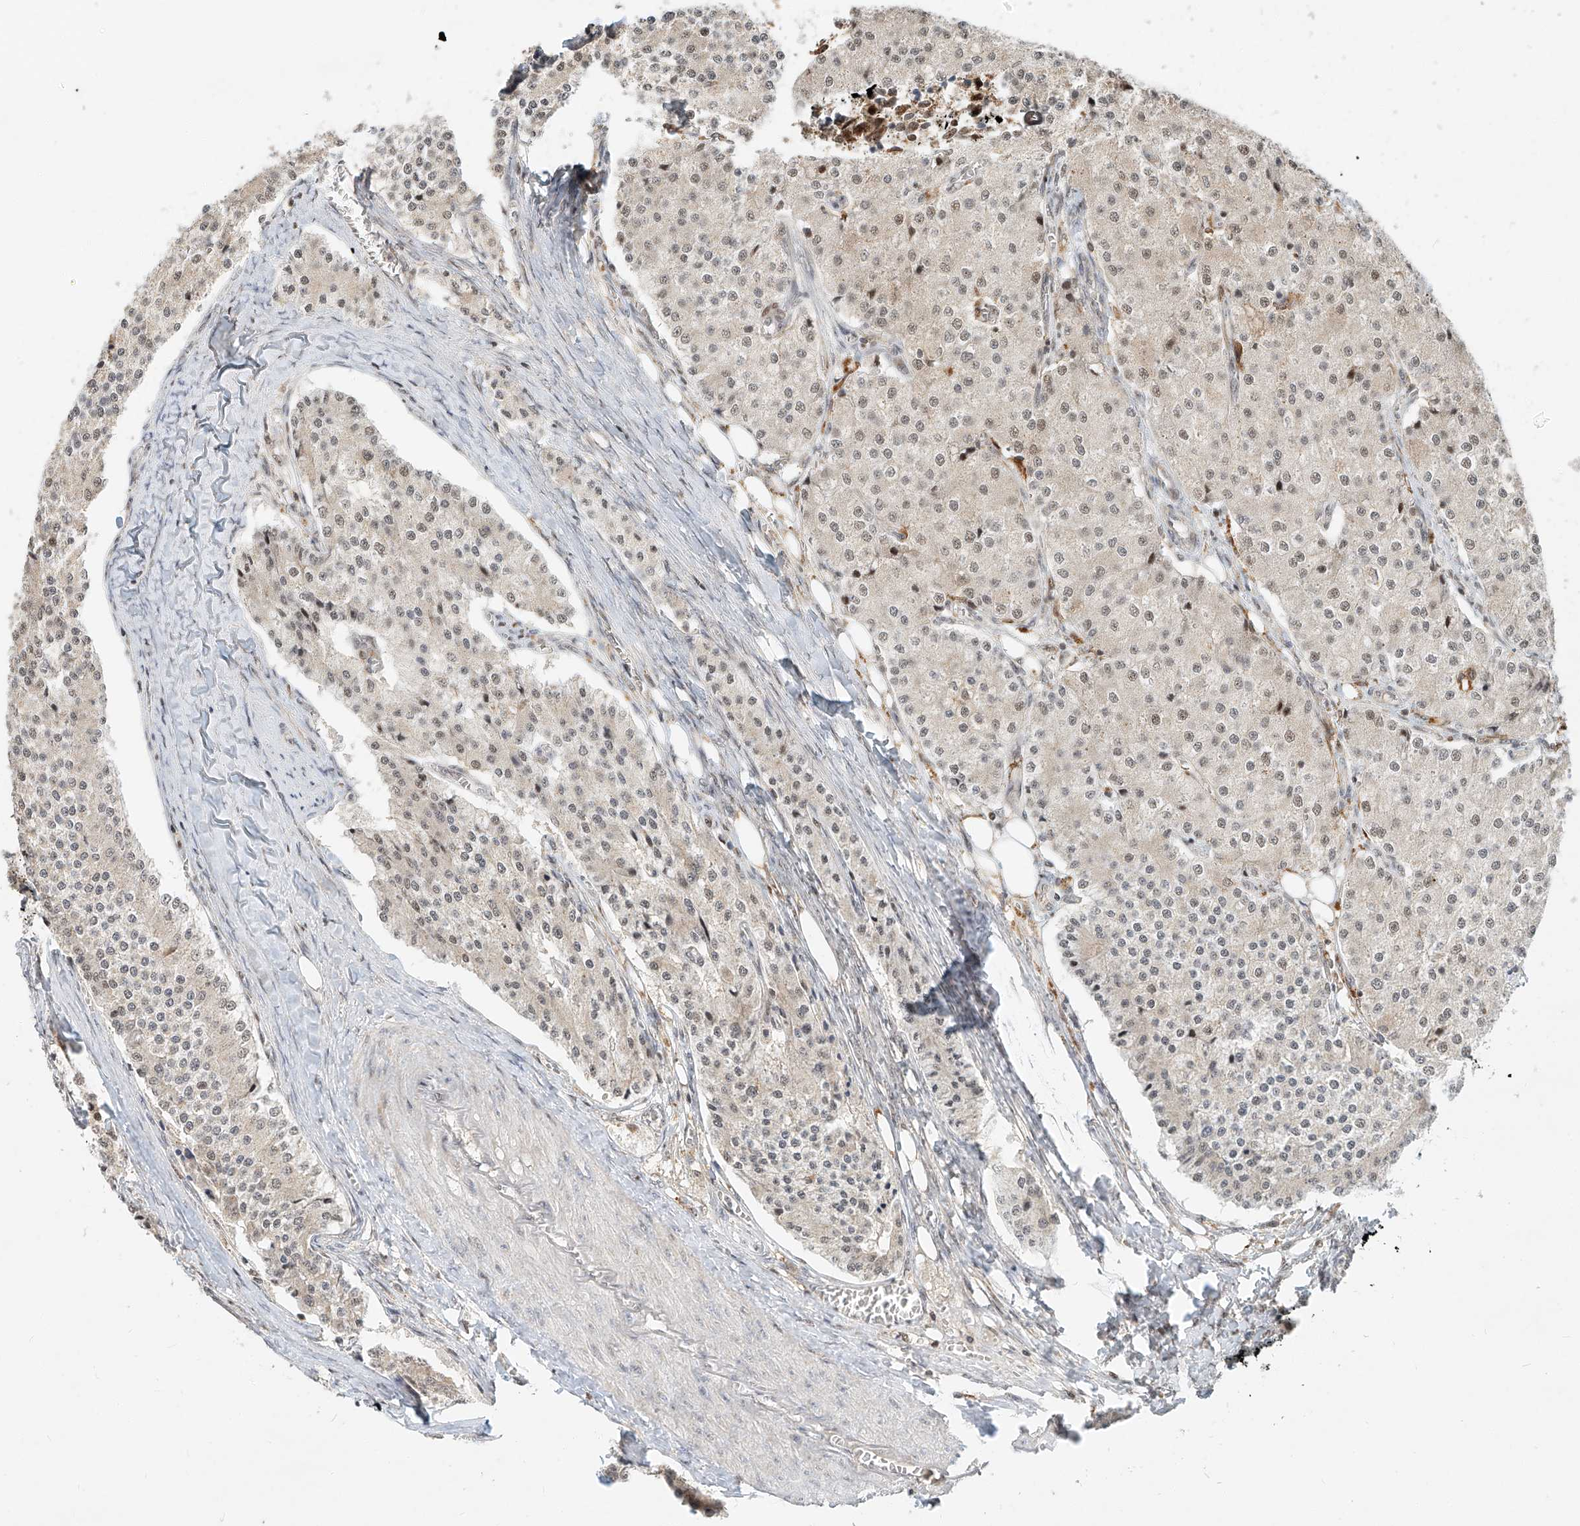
{"staining": {"intensity": "negative", "quantity": "none", "location": "none"}, "tissue": "carcinoid", "cell_type": "Tumor cells", "image_type": "cancer", "snomed": [{"axis": "morphology", "description": "Carcinoid, malignant, NOS"}, {"axis": "topography", "description": "Colon"}], "caption": "Tumor cells are negative for protein expression in human carcinoid.", "gene": "SYTL3", "patient": {"sex": "female", "age": 52}}